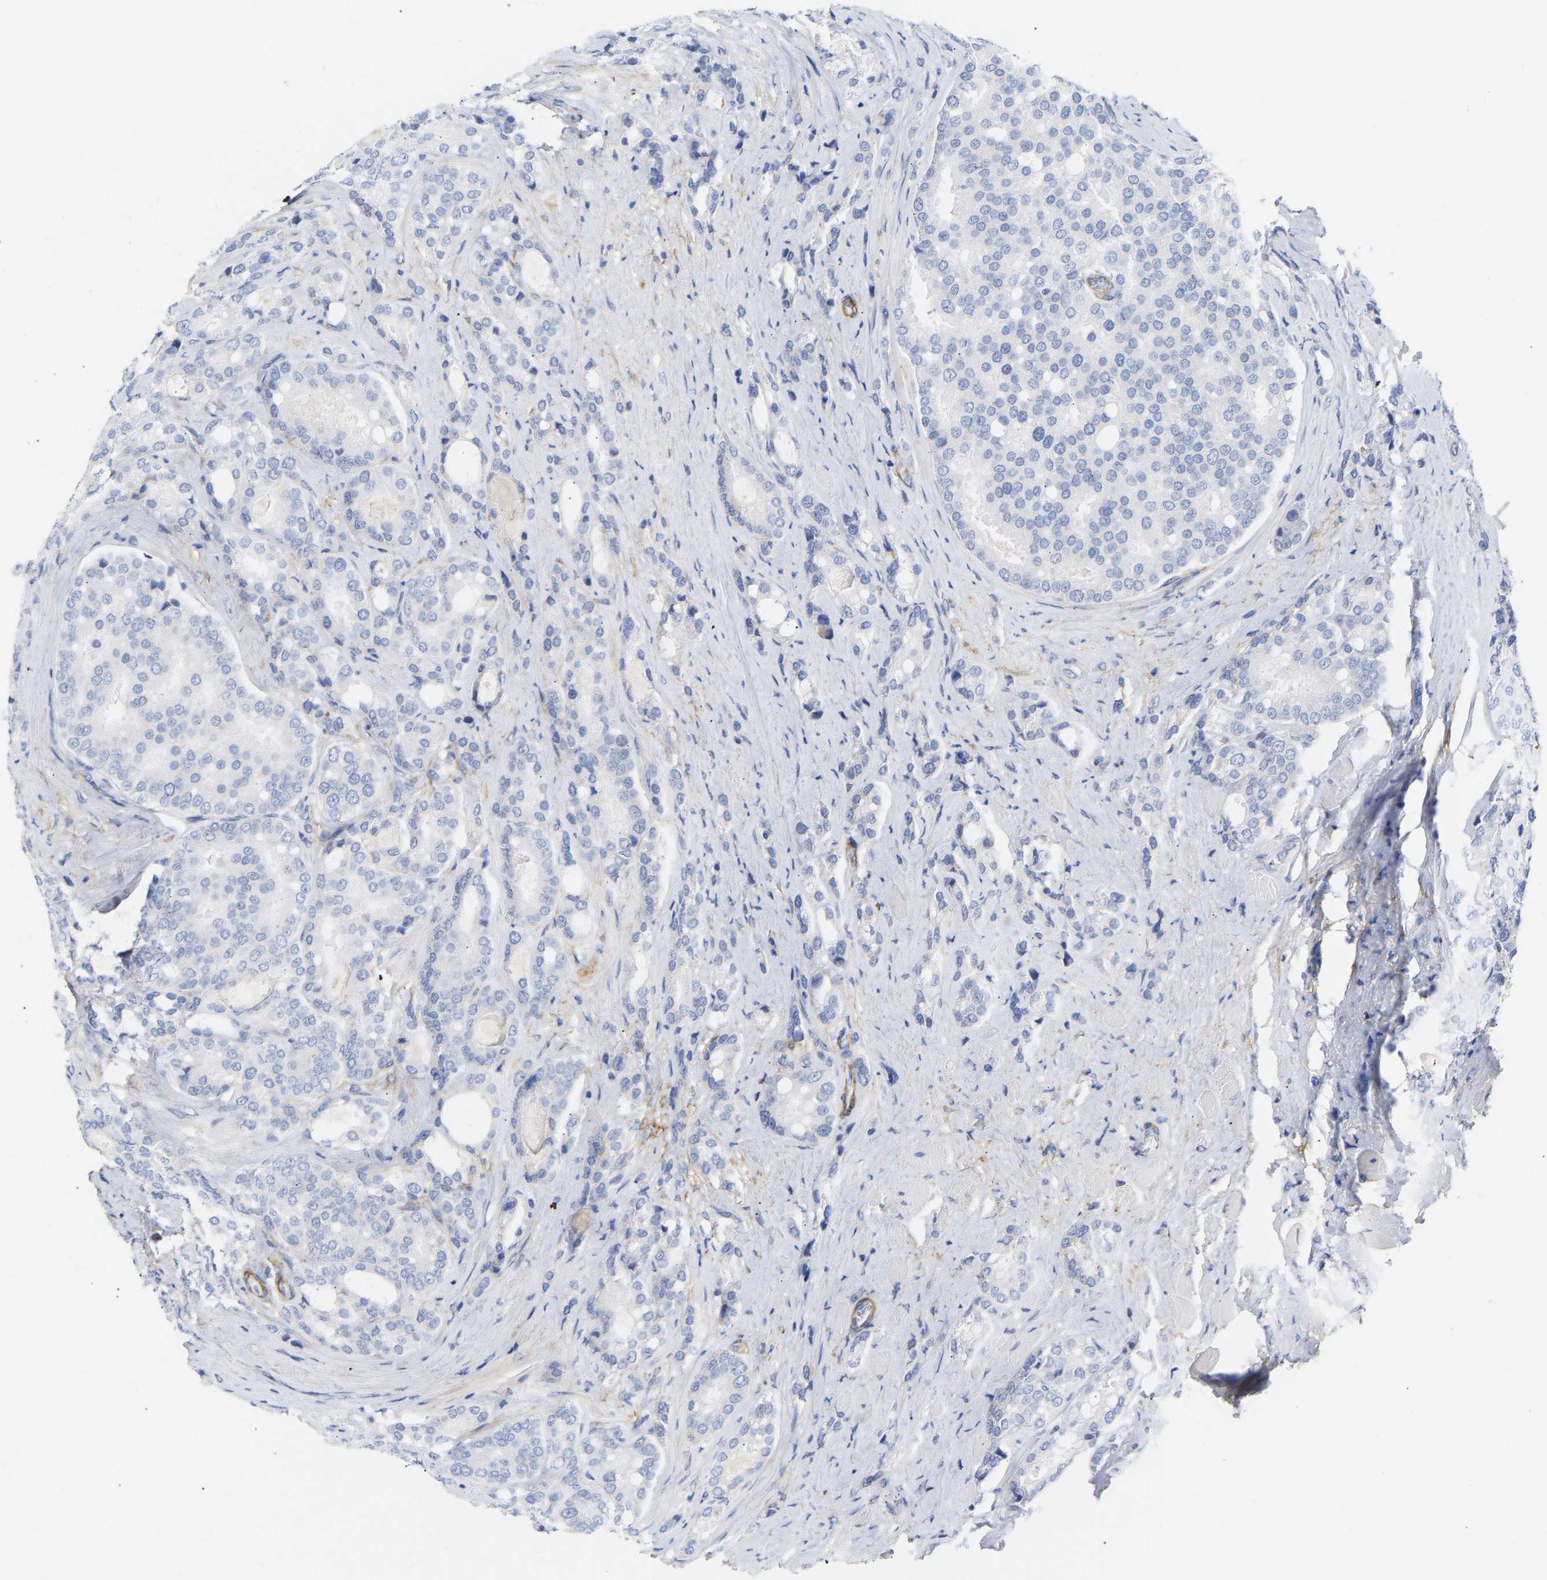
{"staining": {"intensity": "negative", "quantity": "none", "location": "none"}, "tissue": "prostate cancer", "cell_type": "Tumor cells", "image_type": "cancer", "snomed": [{"axis": "morphology", "description": "Adenocarcinoma, High grade"}, {"axis": "topography", "description": "Prostate"}], "caption": "High magnification brightfield microscopy of prostate cancer stained with DAB (brown) and counterstained with hematoxylin (blue): tumor cells show no significant staining. (Immunohistochemistry, brightfield microscopy, high magnification).", "gene": "AMPH", "patient": {"sex": "male", "age": 50}}